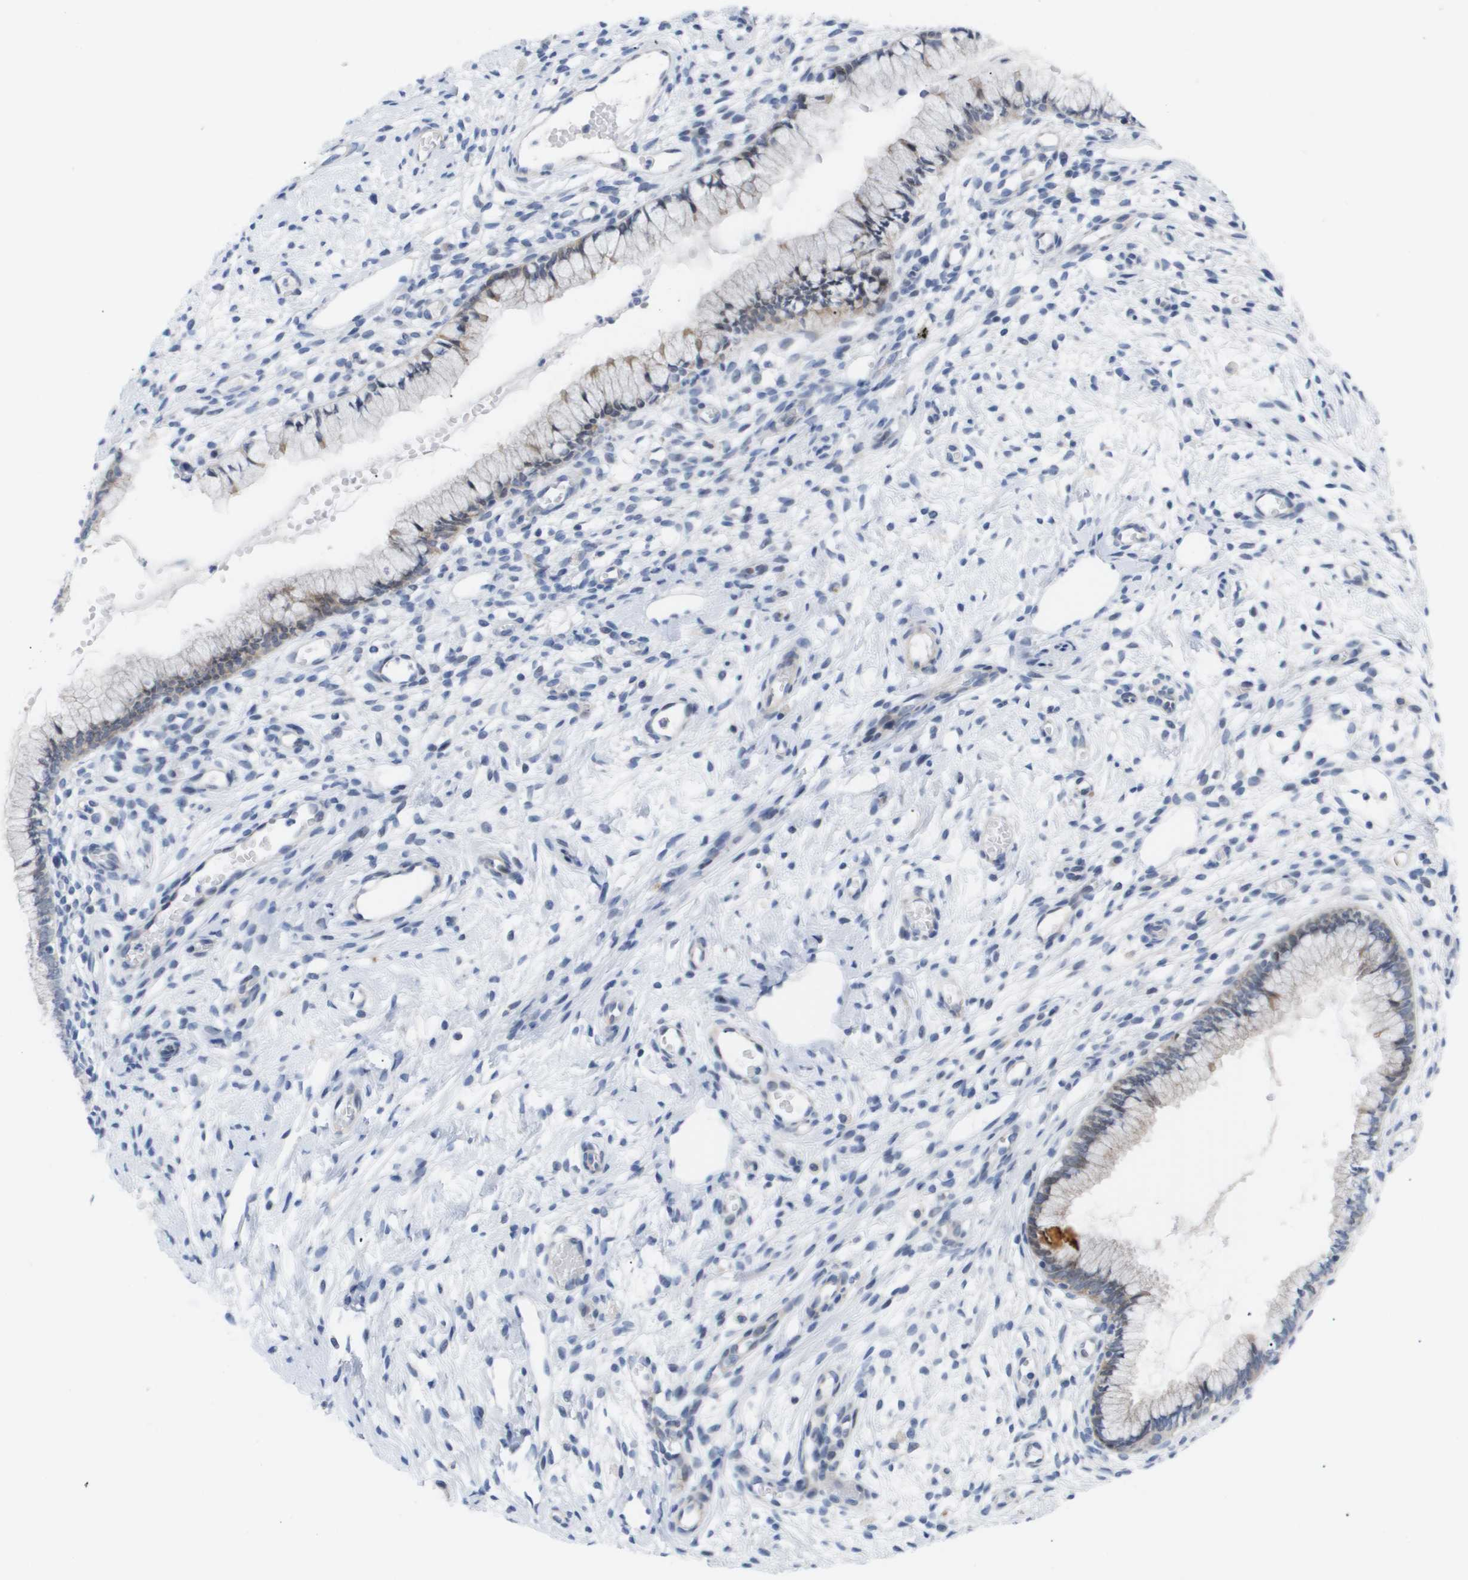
{"staining": {"intensity": "weak", "quantity": "25%-75%", "location": "cytoplasmic/membranous"}, "tissue": "cervix", "cell_type": "Glandular cells", "image_type": "normal", "snomed": [{"axis": "morphology", "description": "Normal tissue, NOS"}, {"axis": "topography", "description": "Cervix"}], "caption": "Immunohistochemical staining of unremarkable cervix shows 25%-75% levels of weak cytoplasmic/membranous protein positivity in about 25%-75% of glandular cells.", "gene": "CAV3", "patient": {"sex": "female", "age": 65}}